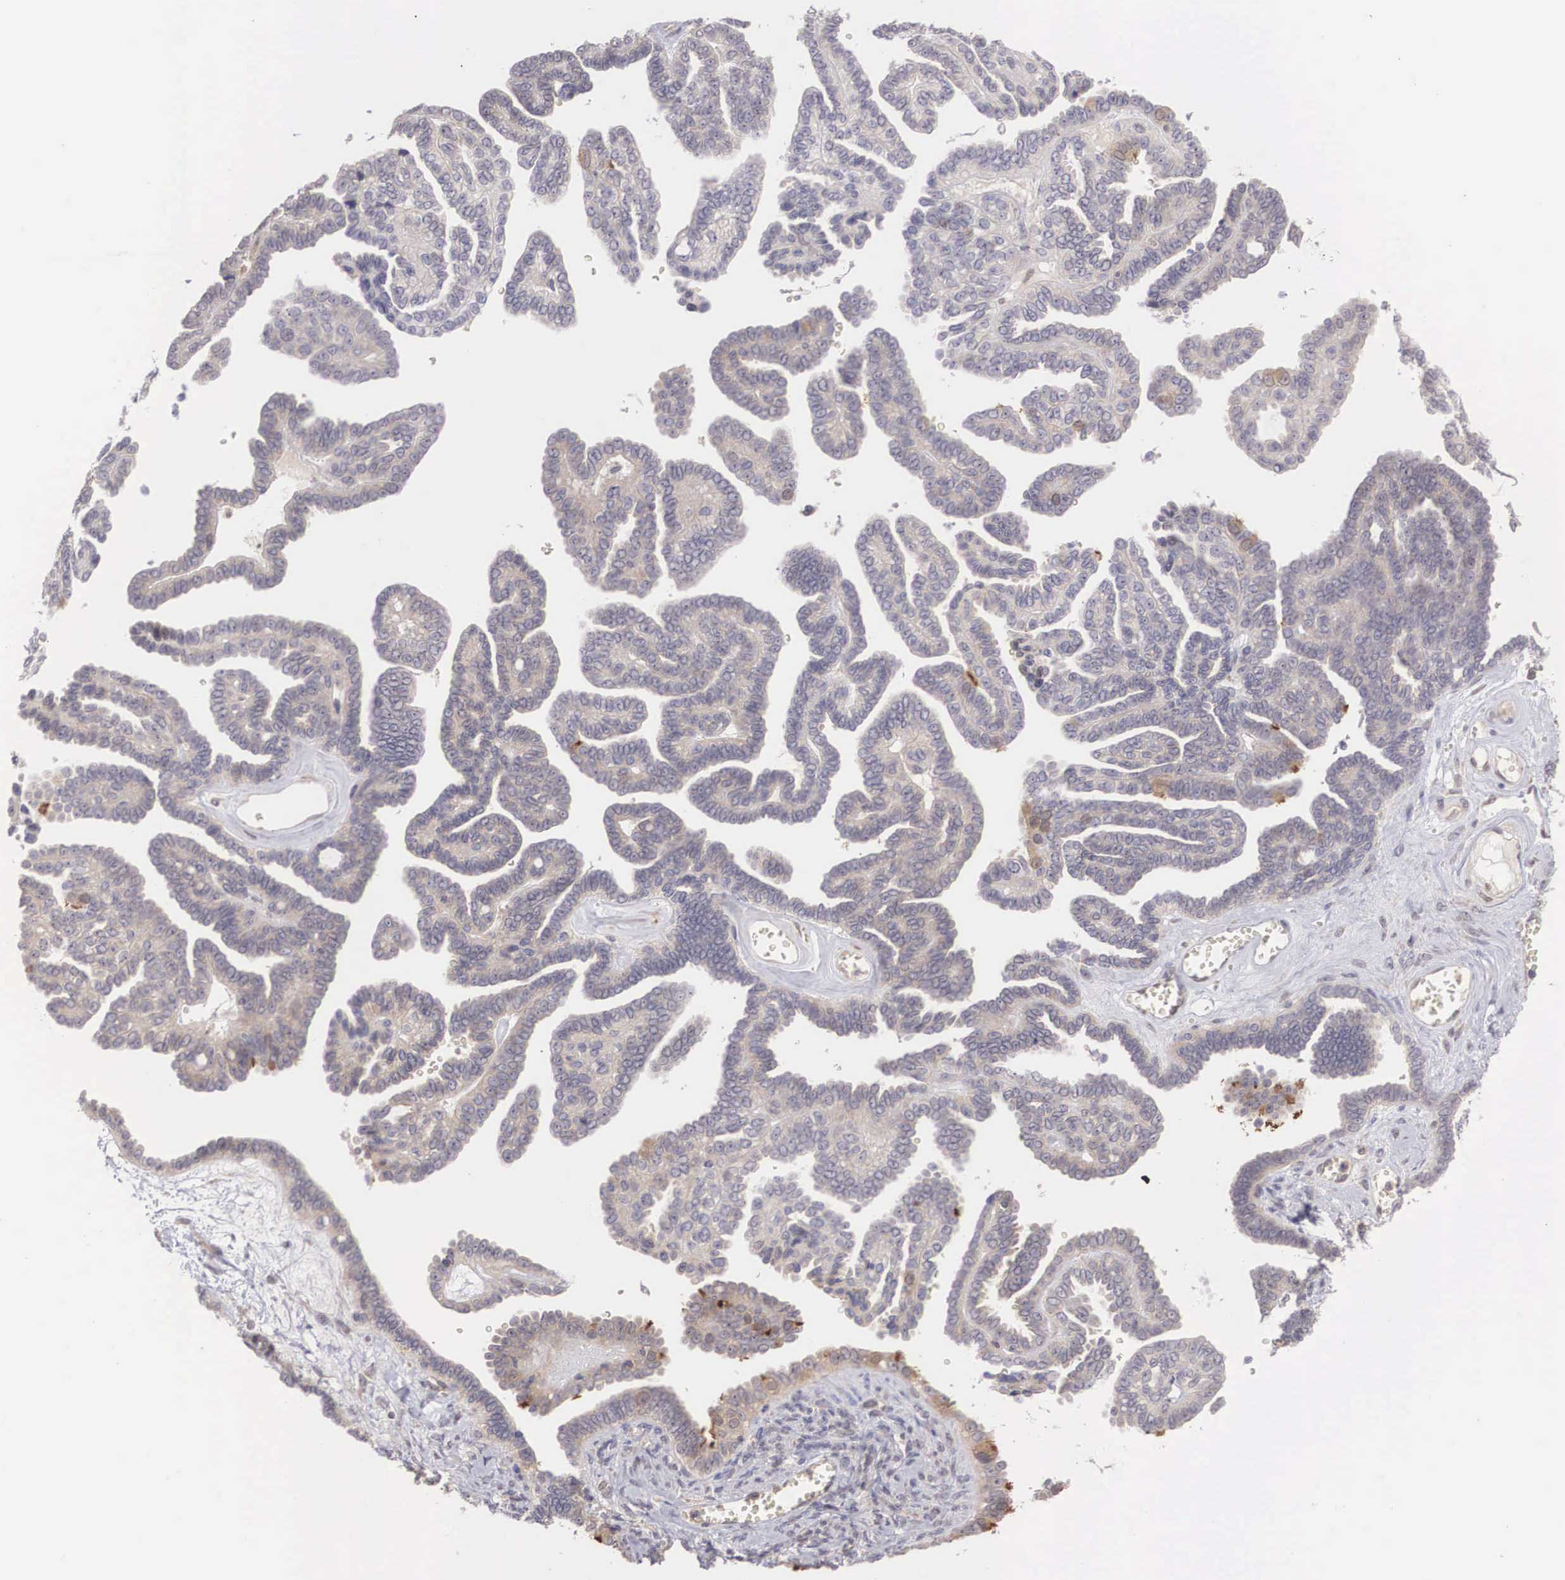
{"staining": {"intensity": "weak", "quantity": "25%-75%", "location": "cytoplasmic/membranous"}, "tissue": "ovarian cancer", "cell_type": "Tumor cells", "image_type": "cancer", "snomed": [{"axis": "morphology", "description": "Cystadenocarcinoma, serous, NOS"}, {"axis": "topography", "description": "Ovary"}], "caption": "This is a photomicrograph of IHC staining of serous cystadenocarcinoma (ovarian), which shows weak expression in the cytoplasmic/membranous of tumor cells.", "gene": "DNAJB7", "patient": {"sex": "female", "age": 71}}